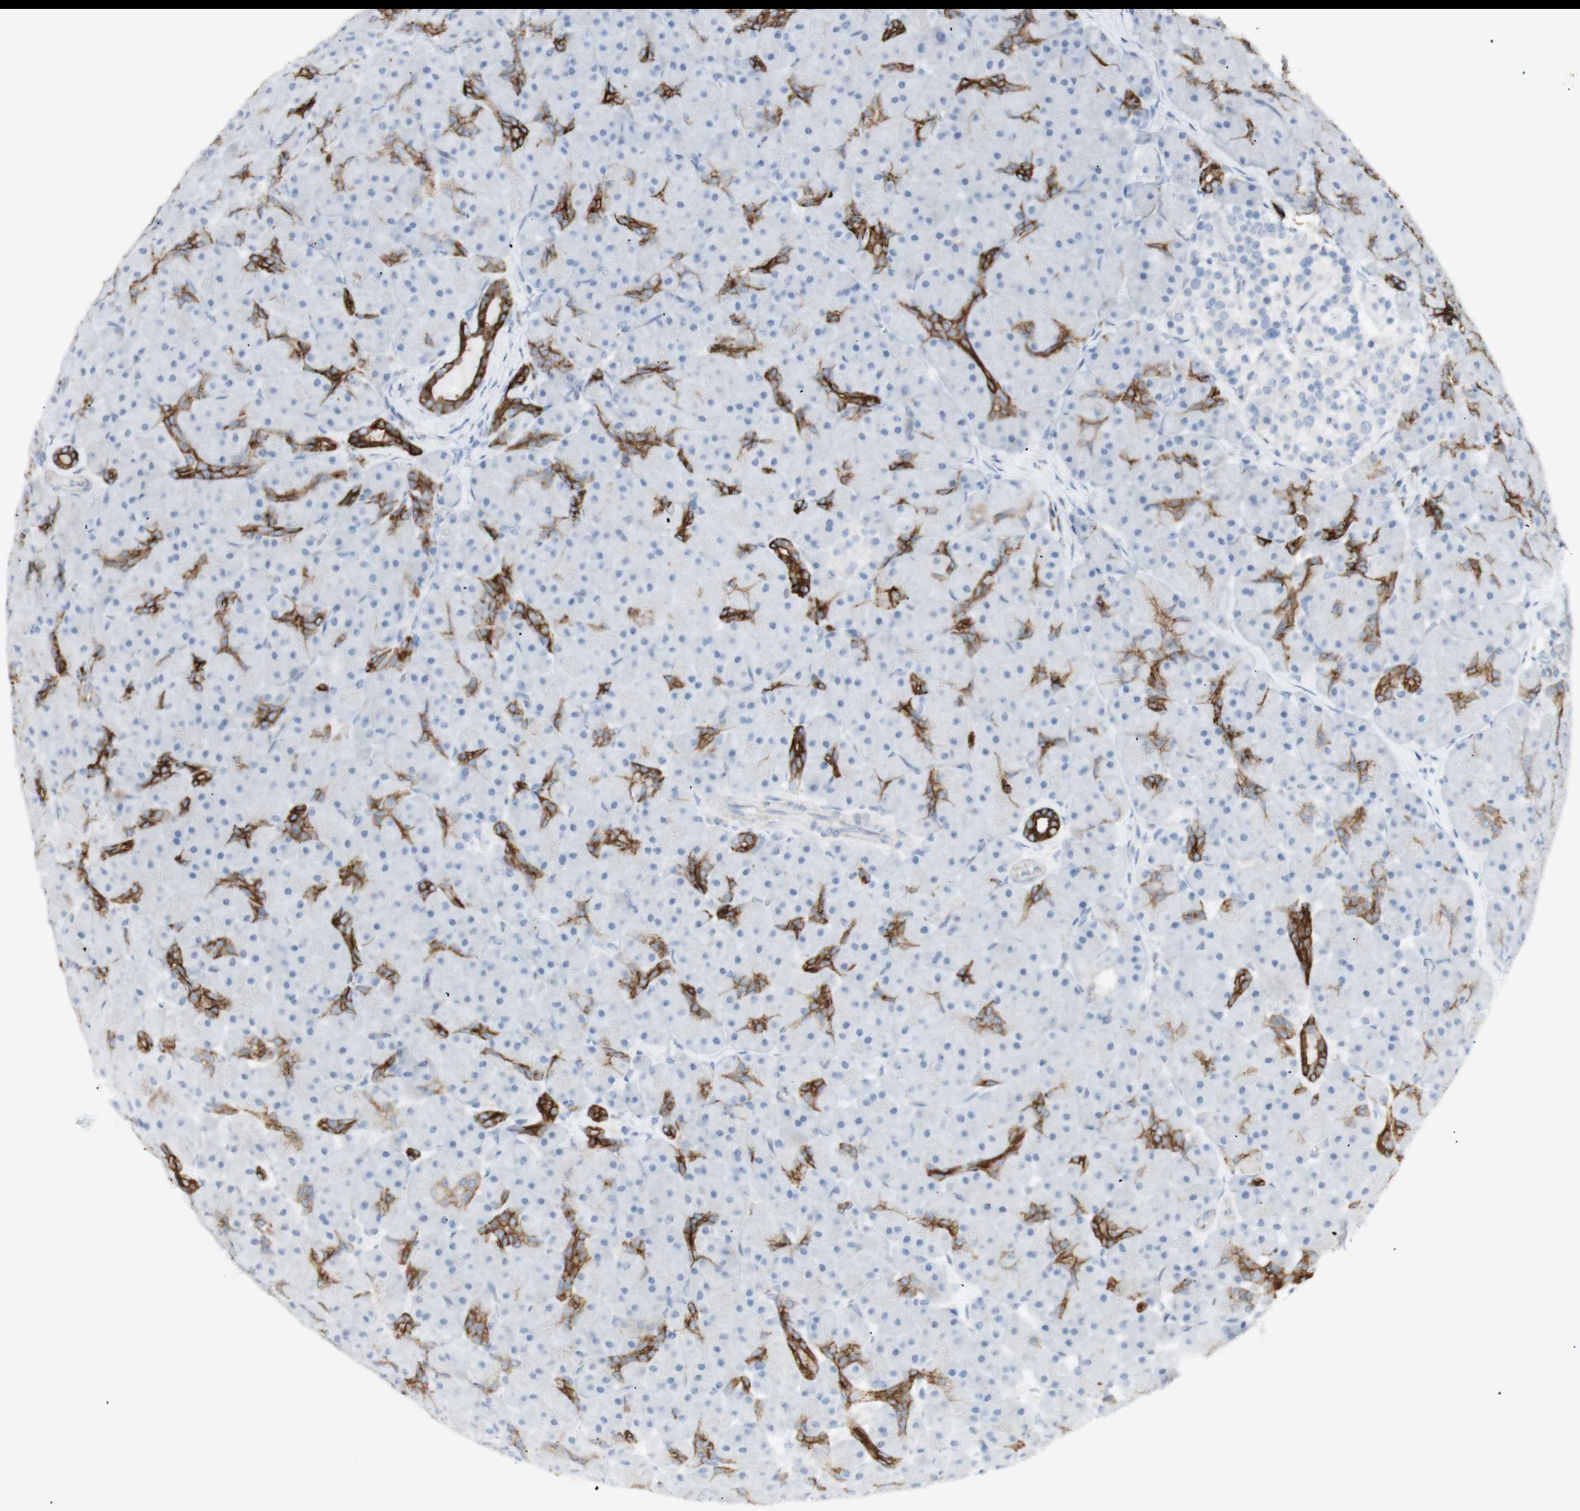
{"staining": {"intensity": "strong", "quantity": "25%-75%", "location": "cytoplasmic/membranous"}, "tissue": "pancreas", "cell_type": "Exocrine glandular cells", "image_type": "normal", "snomed": [{"axis": "morphology", "description": "Normal tissue, NOS"}, {"axis": "topography", "description": "Pancreas"}], "caption": "Human pancreas stained with a brown dye displays strong cytoplasmic/membranous positive expression in approximately 25%-75% of exocrine glandular cells.", "gene": "NDST4", "patient": {"sex": "male", "age": 66}}